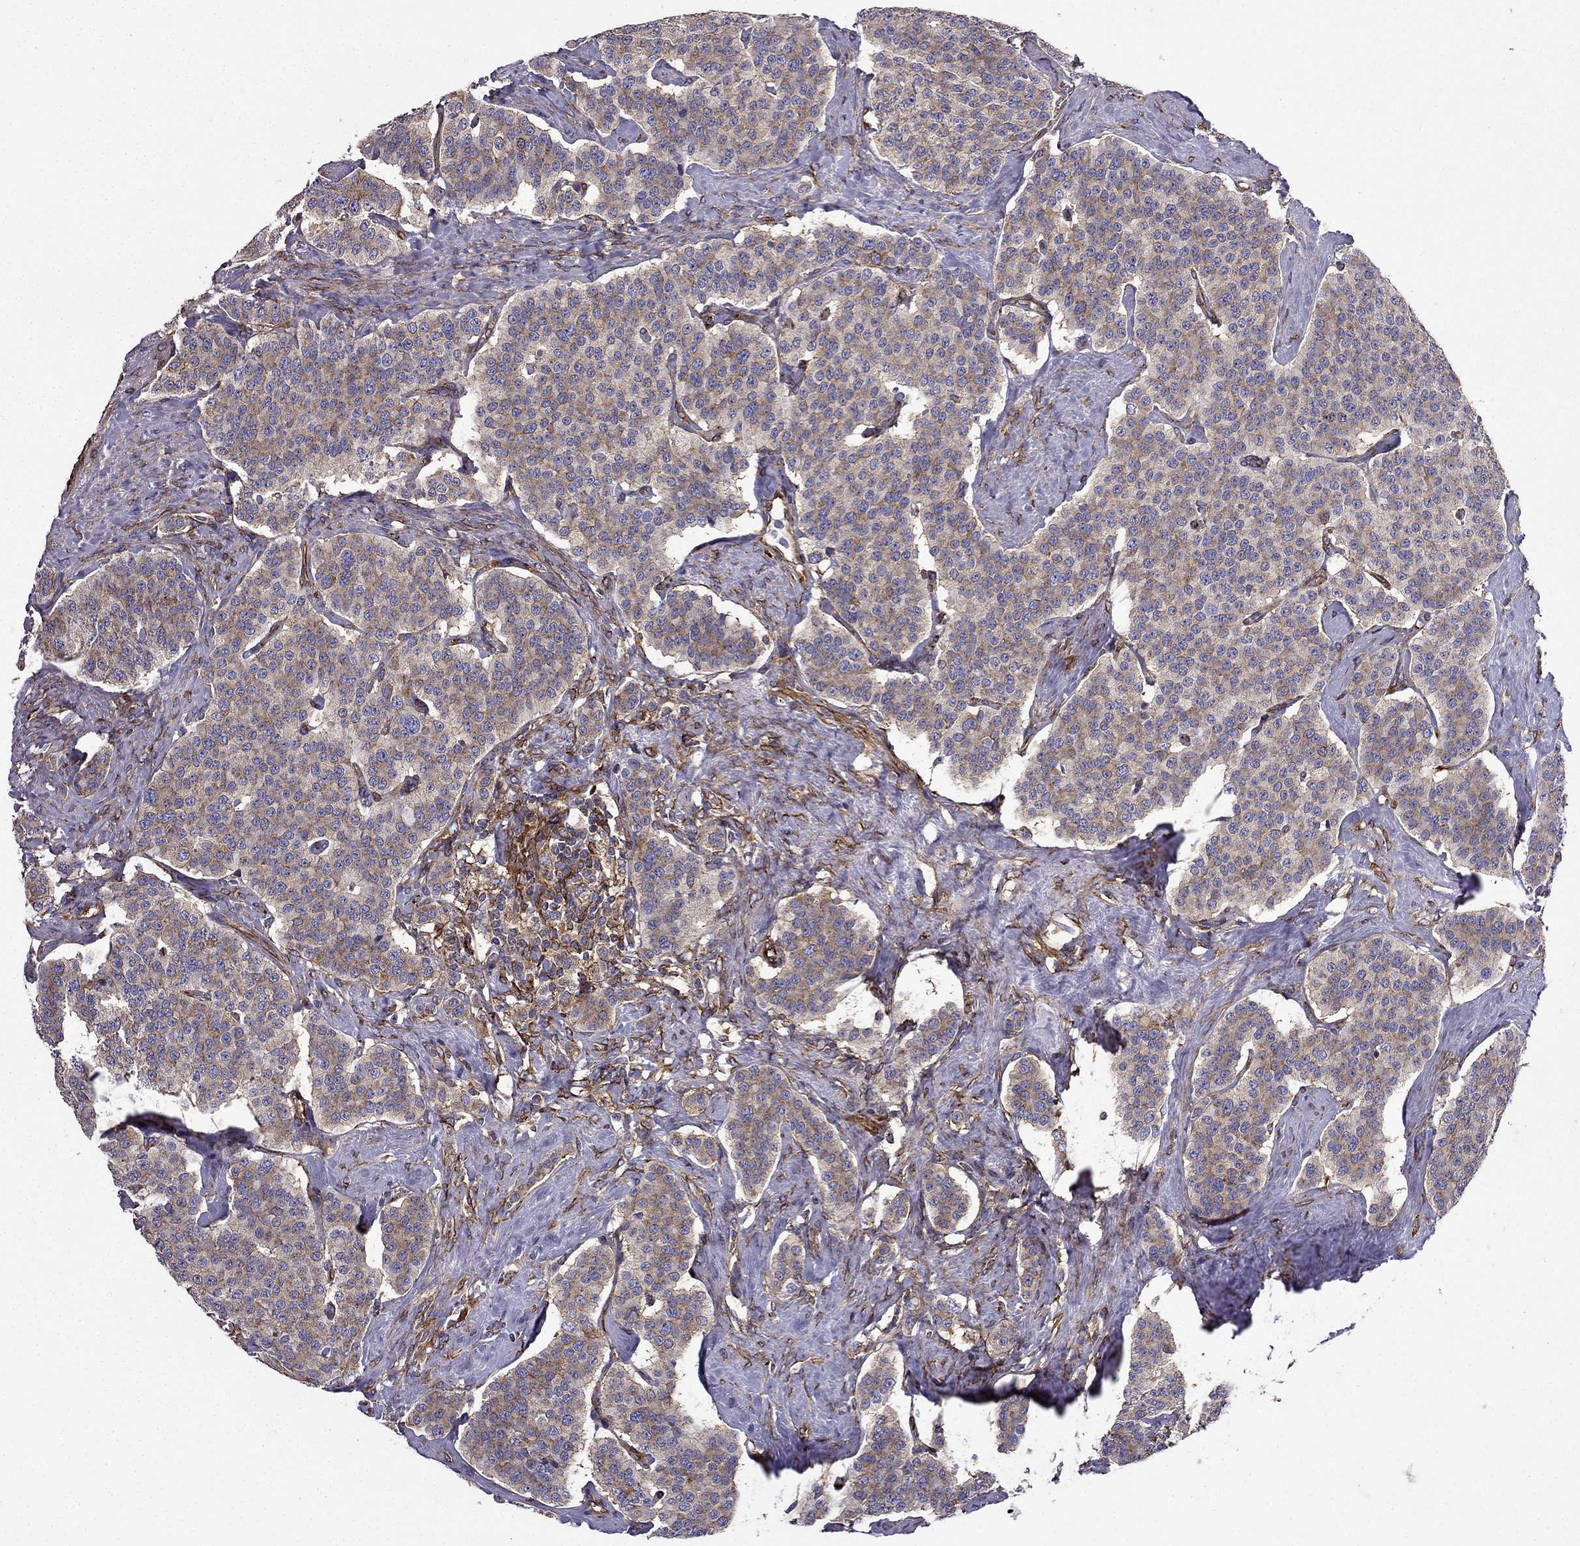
{"staining": {"intensity": "moderate", "quantity": ">75%", "location": "cytoplasmic/membranous"}, "tissue": "carcinoid", "cell_type": "Tumor cells", "image_type": "cancer", "snomed": [{"axis": "morphology", "description": "Carcinoid, malignant, NOS"}, {"axis": "topography", "description": "Small intestine"}], "caption": "Immunohistochemistry (IHC) of malignant carcinoid reveals medium levels of moderate cytoplasmic/membranous positivity in about >75% of tumor cells.", "gene": "MAP4", "patient": {"sex": "female", "age": 58}}